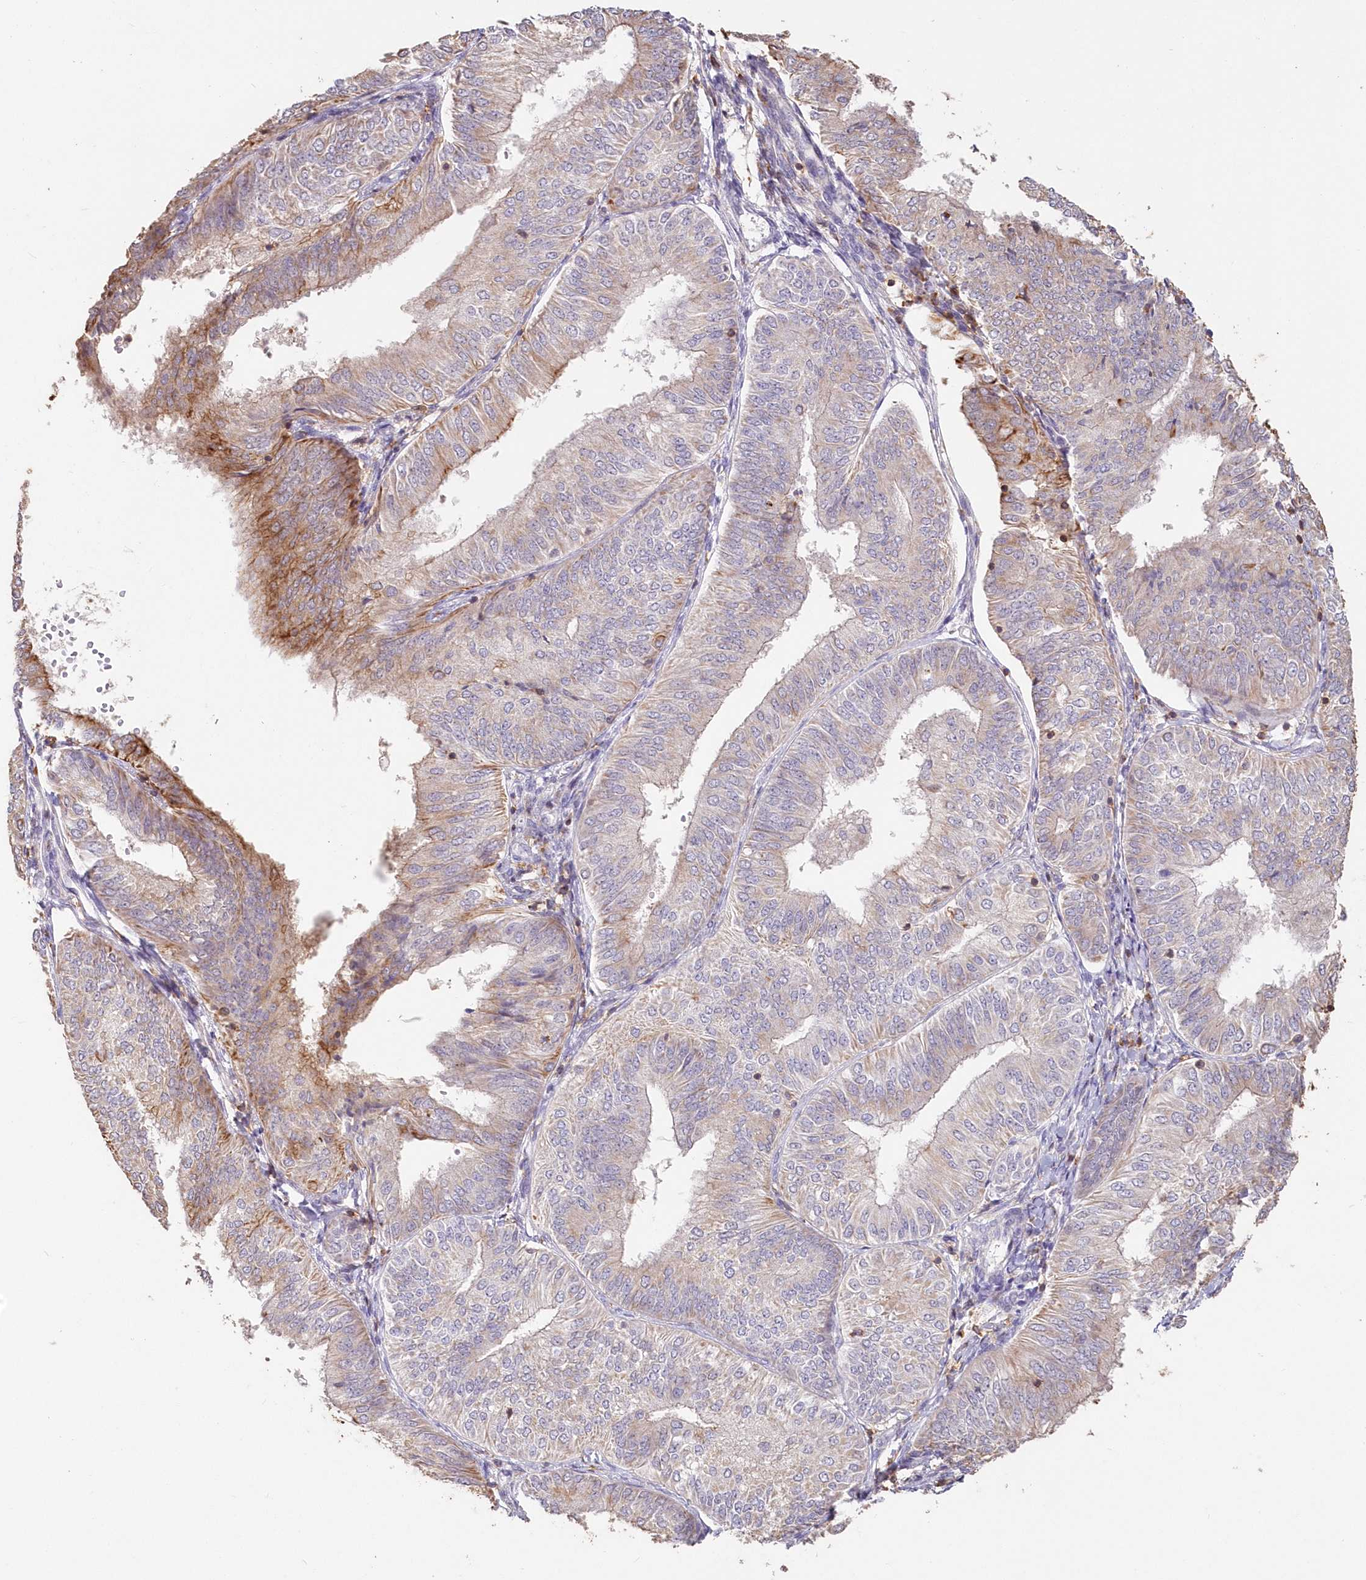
{"staining": {"intensity": "moderate", "quantity": "<25%", "location": "cytoplasmic/membranous"}, "tissue": "endometrial cancer", "cell_type": "Tumor cells", "image_type": "cancer", "snomed": [{"axis": "morphology", "description": "Adenocarcinoma, NOS"}, {"axis": "topography", "description": "Endometrium"}], "caption": "An image of endometrial cancer (adenocarcinoma) stained for a protein exhibits moderate cytoplasmic/membranous brown staining in tumor cells.", "gene": "SNED1", "patient": {"sex": "female", "age": 58}}